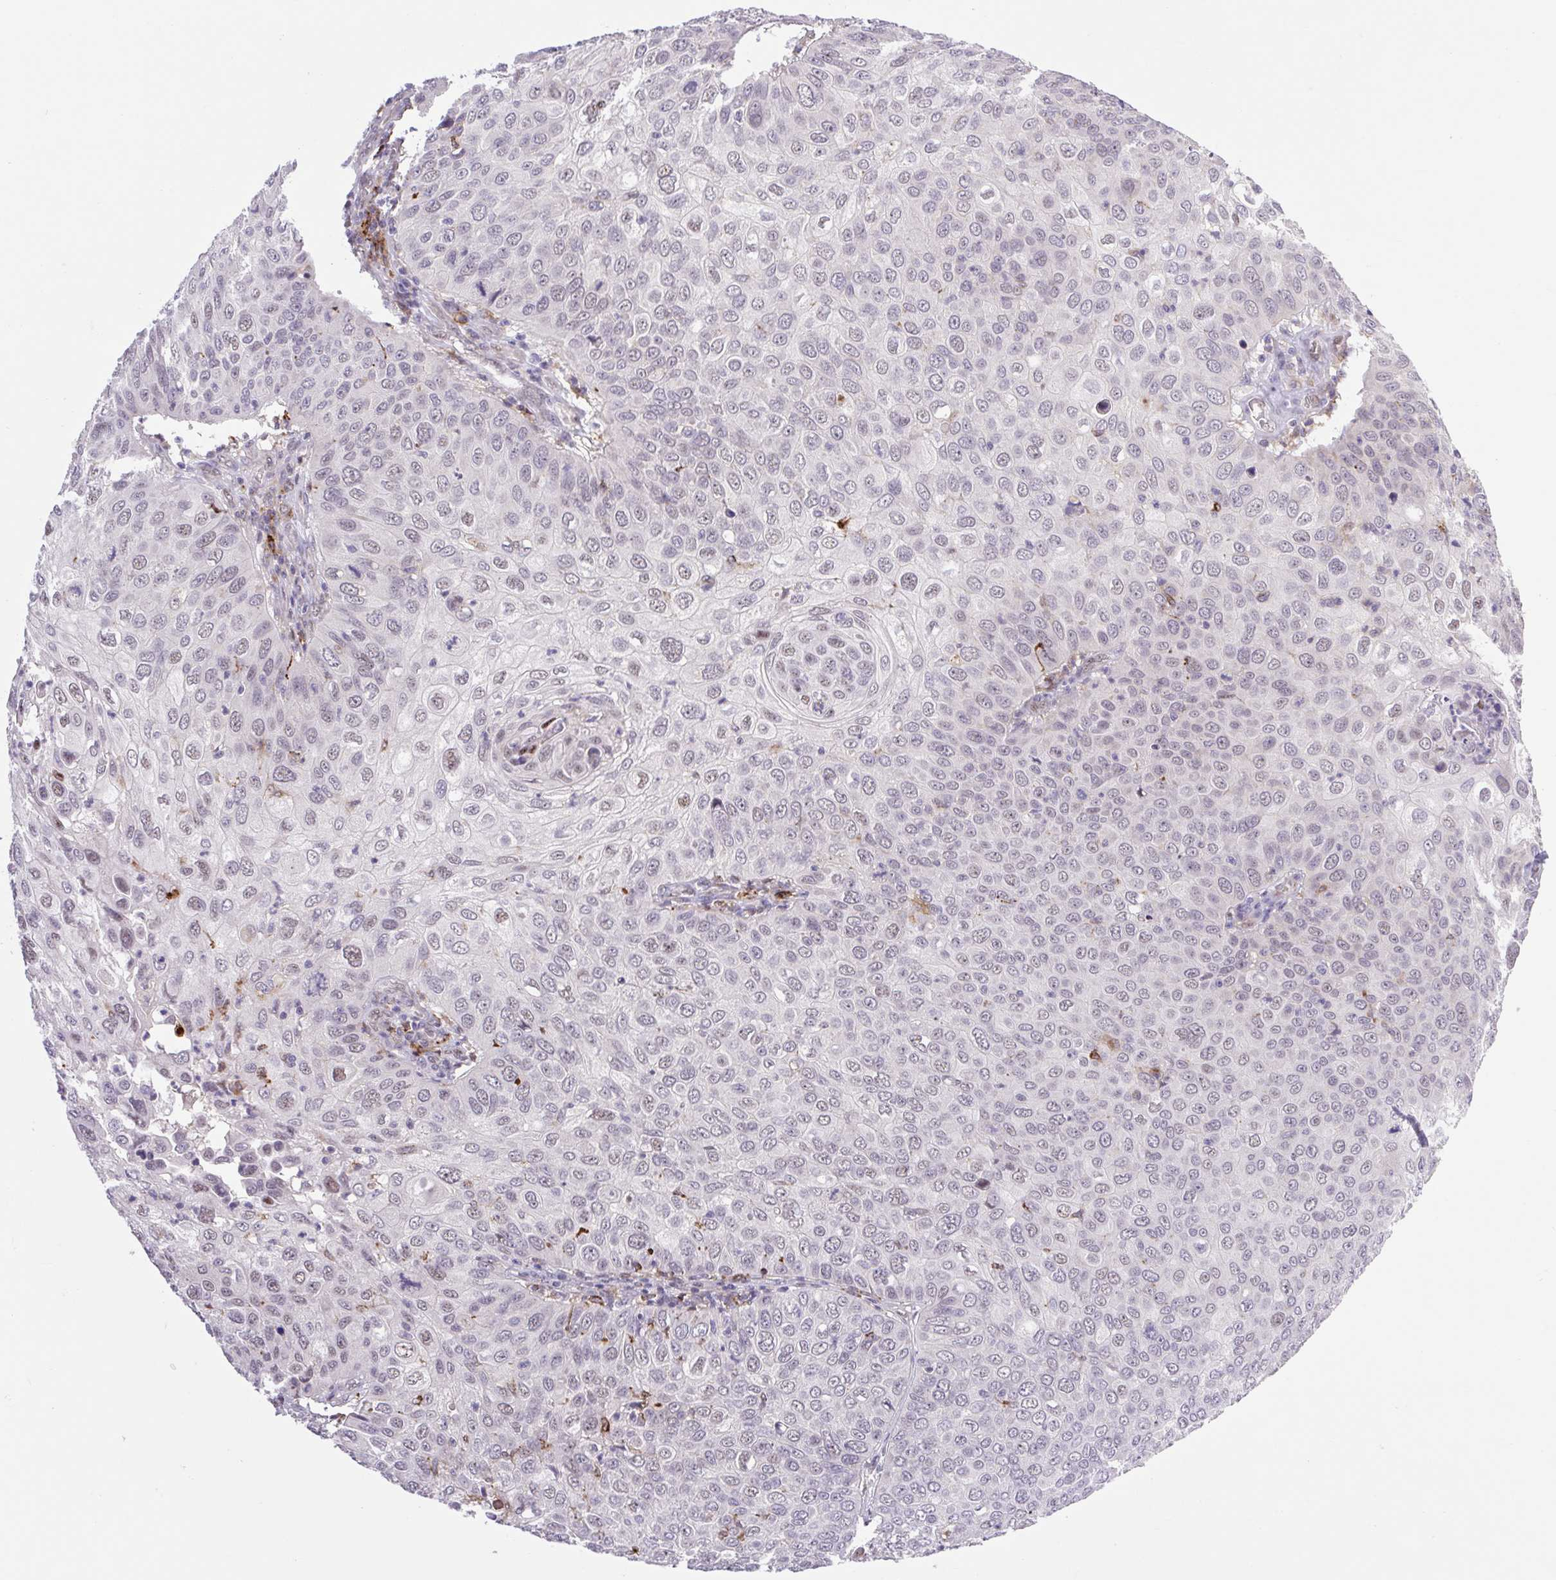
{"staining": {"intensity": "weak", "quantity": "<25%", "location": "nuclear"}, "tissue": "skin cancer", "cell_type": "Tumor cells", "image_type": "cancer", "snomed": [{"axis": "morphology", "description": "Squamous cell carcinoma, NOS"}, {"axis": "topography", "description": "Skin"}], "caption": "Skin cancer (squamous cell carcinoma) was stained to show a protein in brown. There is no significant staining in tumor cells. The staining is performed using DAB (3,3'-diaminobenzidine) brown chromogen with nuclei counter-stained in using hematoxylin.", "gene": "ERG", "patient": {"sex": "male", "age": 87}}